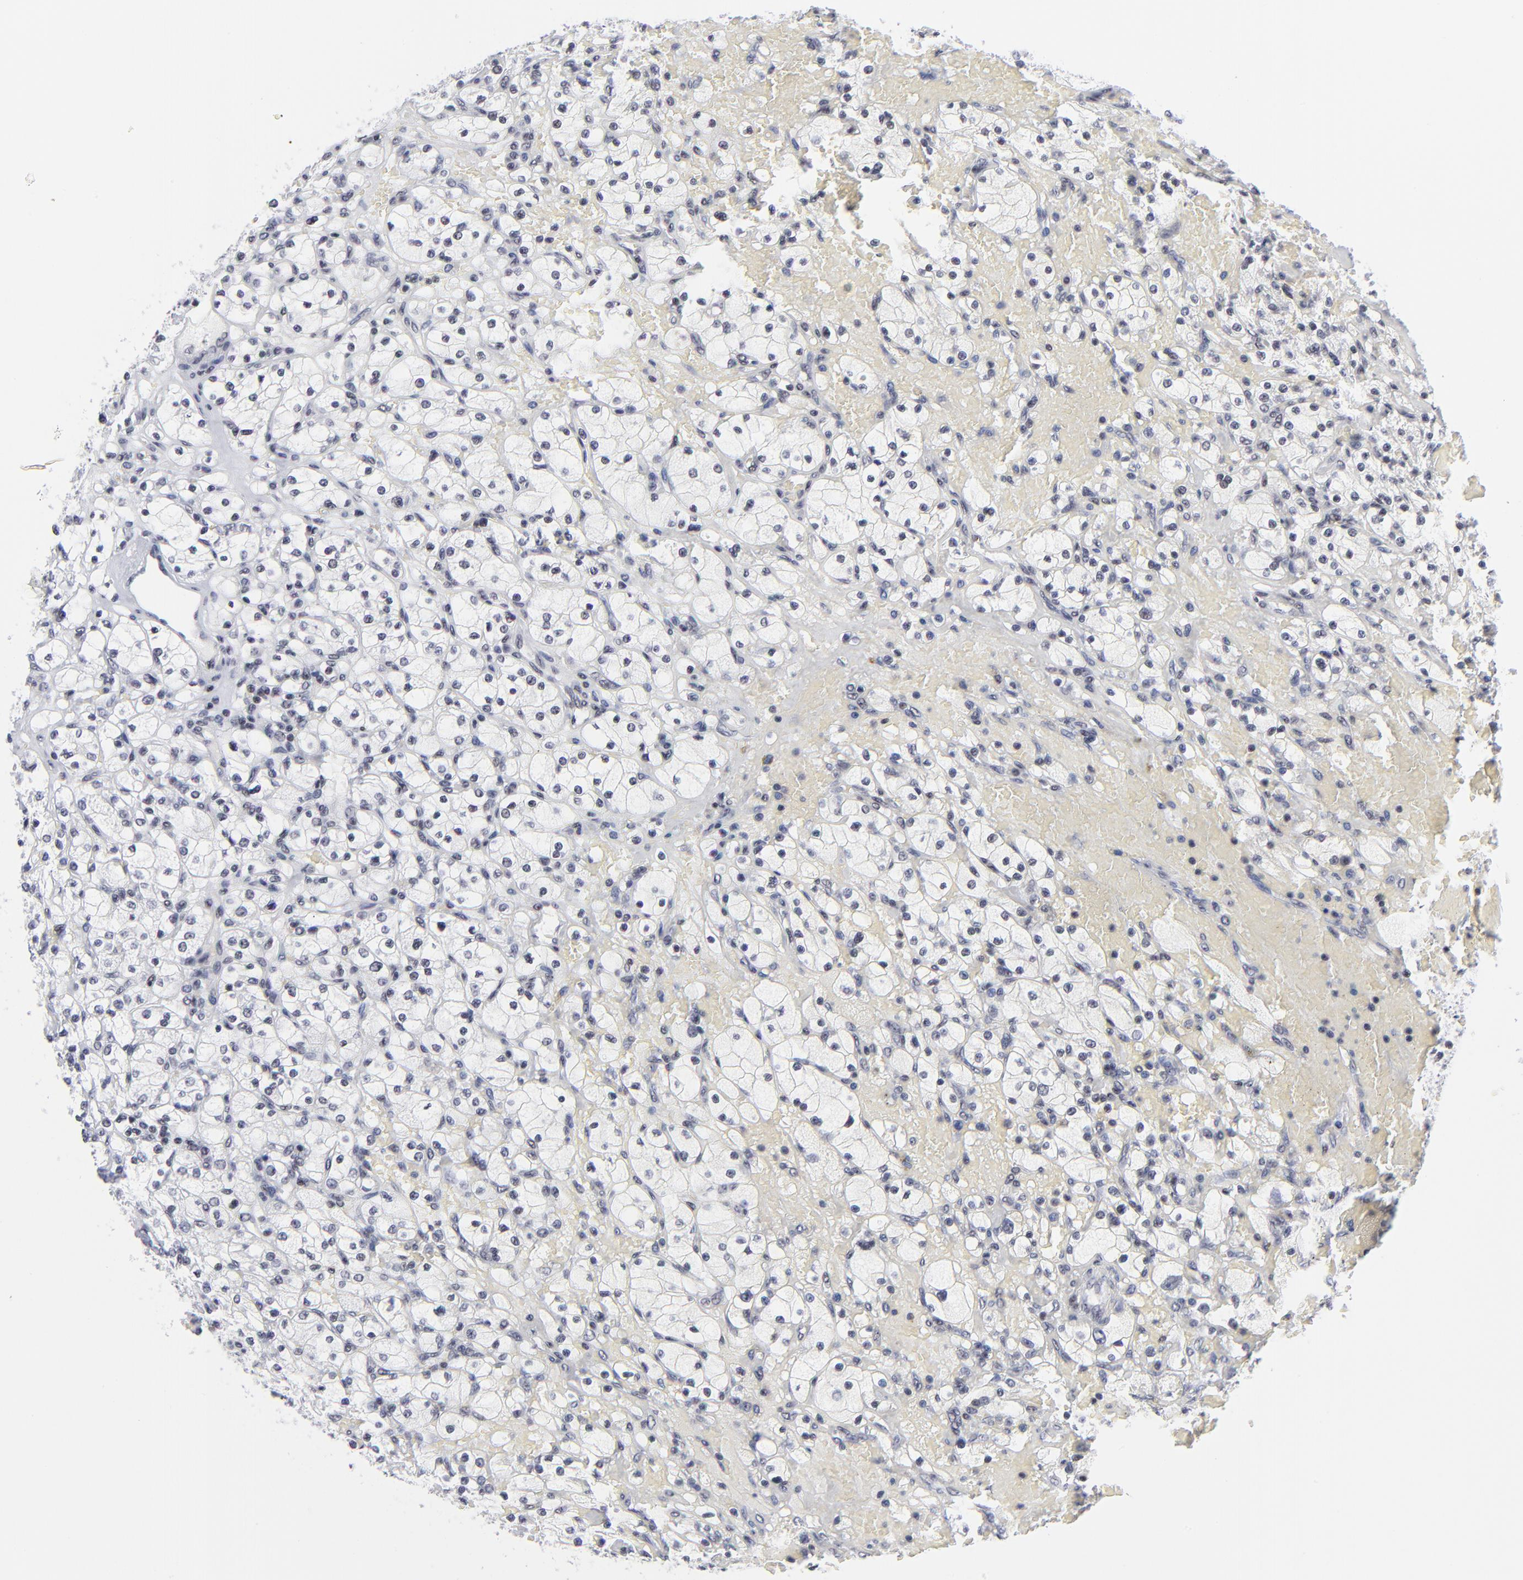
{"staining": {"intensity": "negative", "quantity": "none", "location": "none"}, "tissue": "renal cancer", "cell_type": "Tumor cells", "image_type": "cancer", "snomed": [{"axis": "morphology", "description": "Adenocarcinoma, NOS"}, {"axis": "topography", "description": "Kidney"}], "caption": "Renal adenocarcinoma was stained to show a protein in brown. There is no significant expression in tumor cells. (Stains: DAB immunohistochemistry with hematoxylin counter stain, Microscopy: brightfield microscopy at high magnification).", "gene": "SP2", "patient": {"sex": "female", "age": 83}}